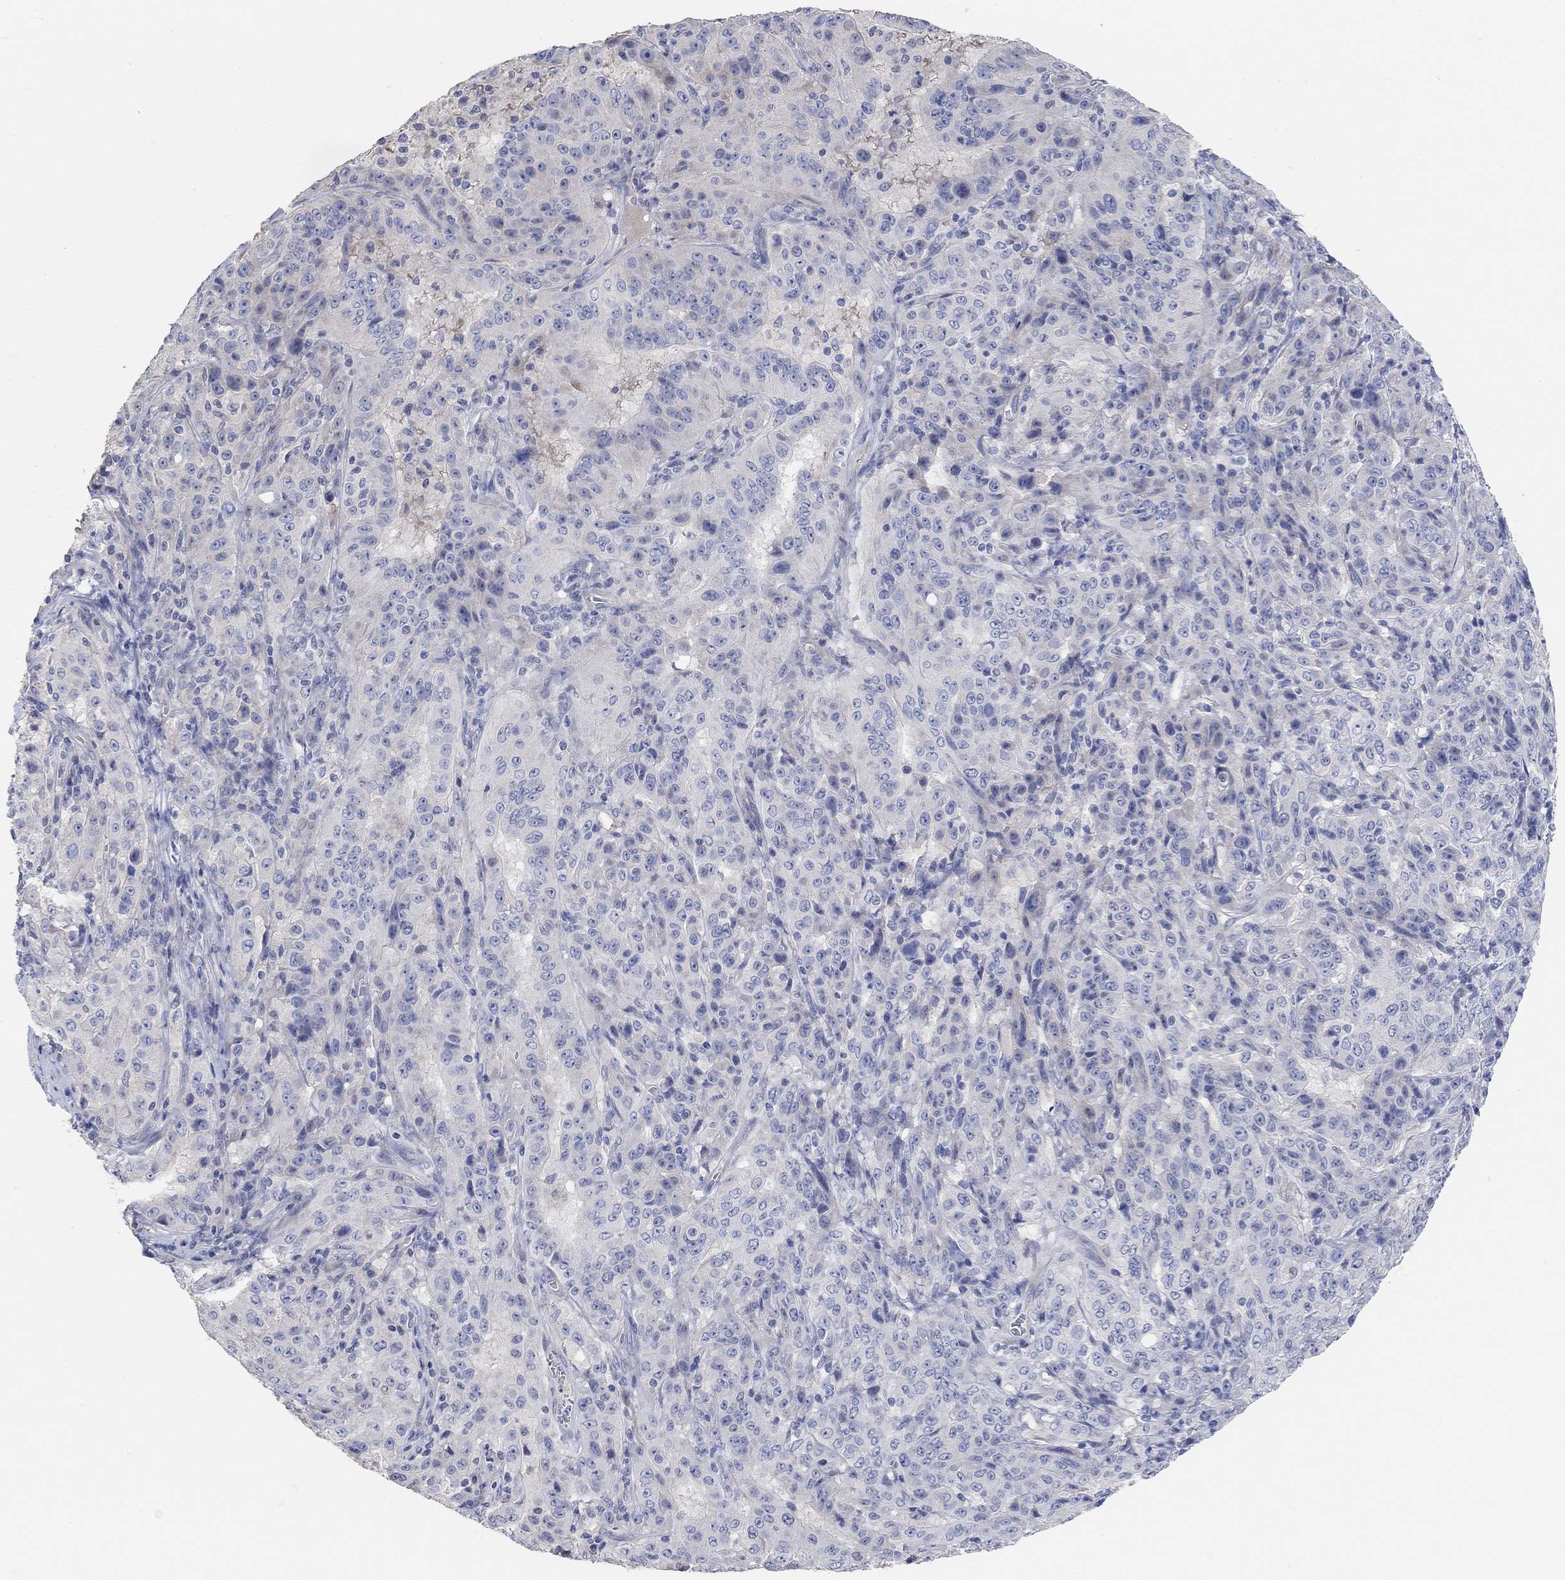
{"staining": {"intensity": "negative", "quantity": "none", "location": "none"}, "tissue": "pancreatic cancer", "cell_type": "Tumor cells", "image_type": "cancer", "snomed": [{"axis": "morphology", "description": "Adenocarcinoma, NOS"}, {"axis": "topography", "description": "Pancreas"}], "caption": "Tumor cells show no significant protein staining in pancreatic adenocarcinoma.", "gene": "NLRP14", "patient": {"sex": "male", "age": 63}}